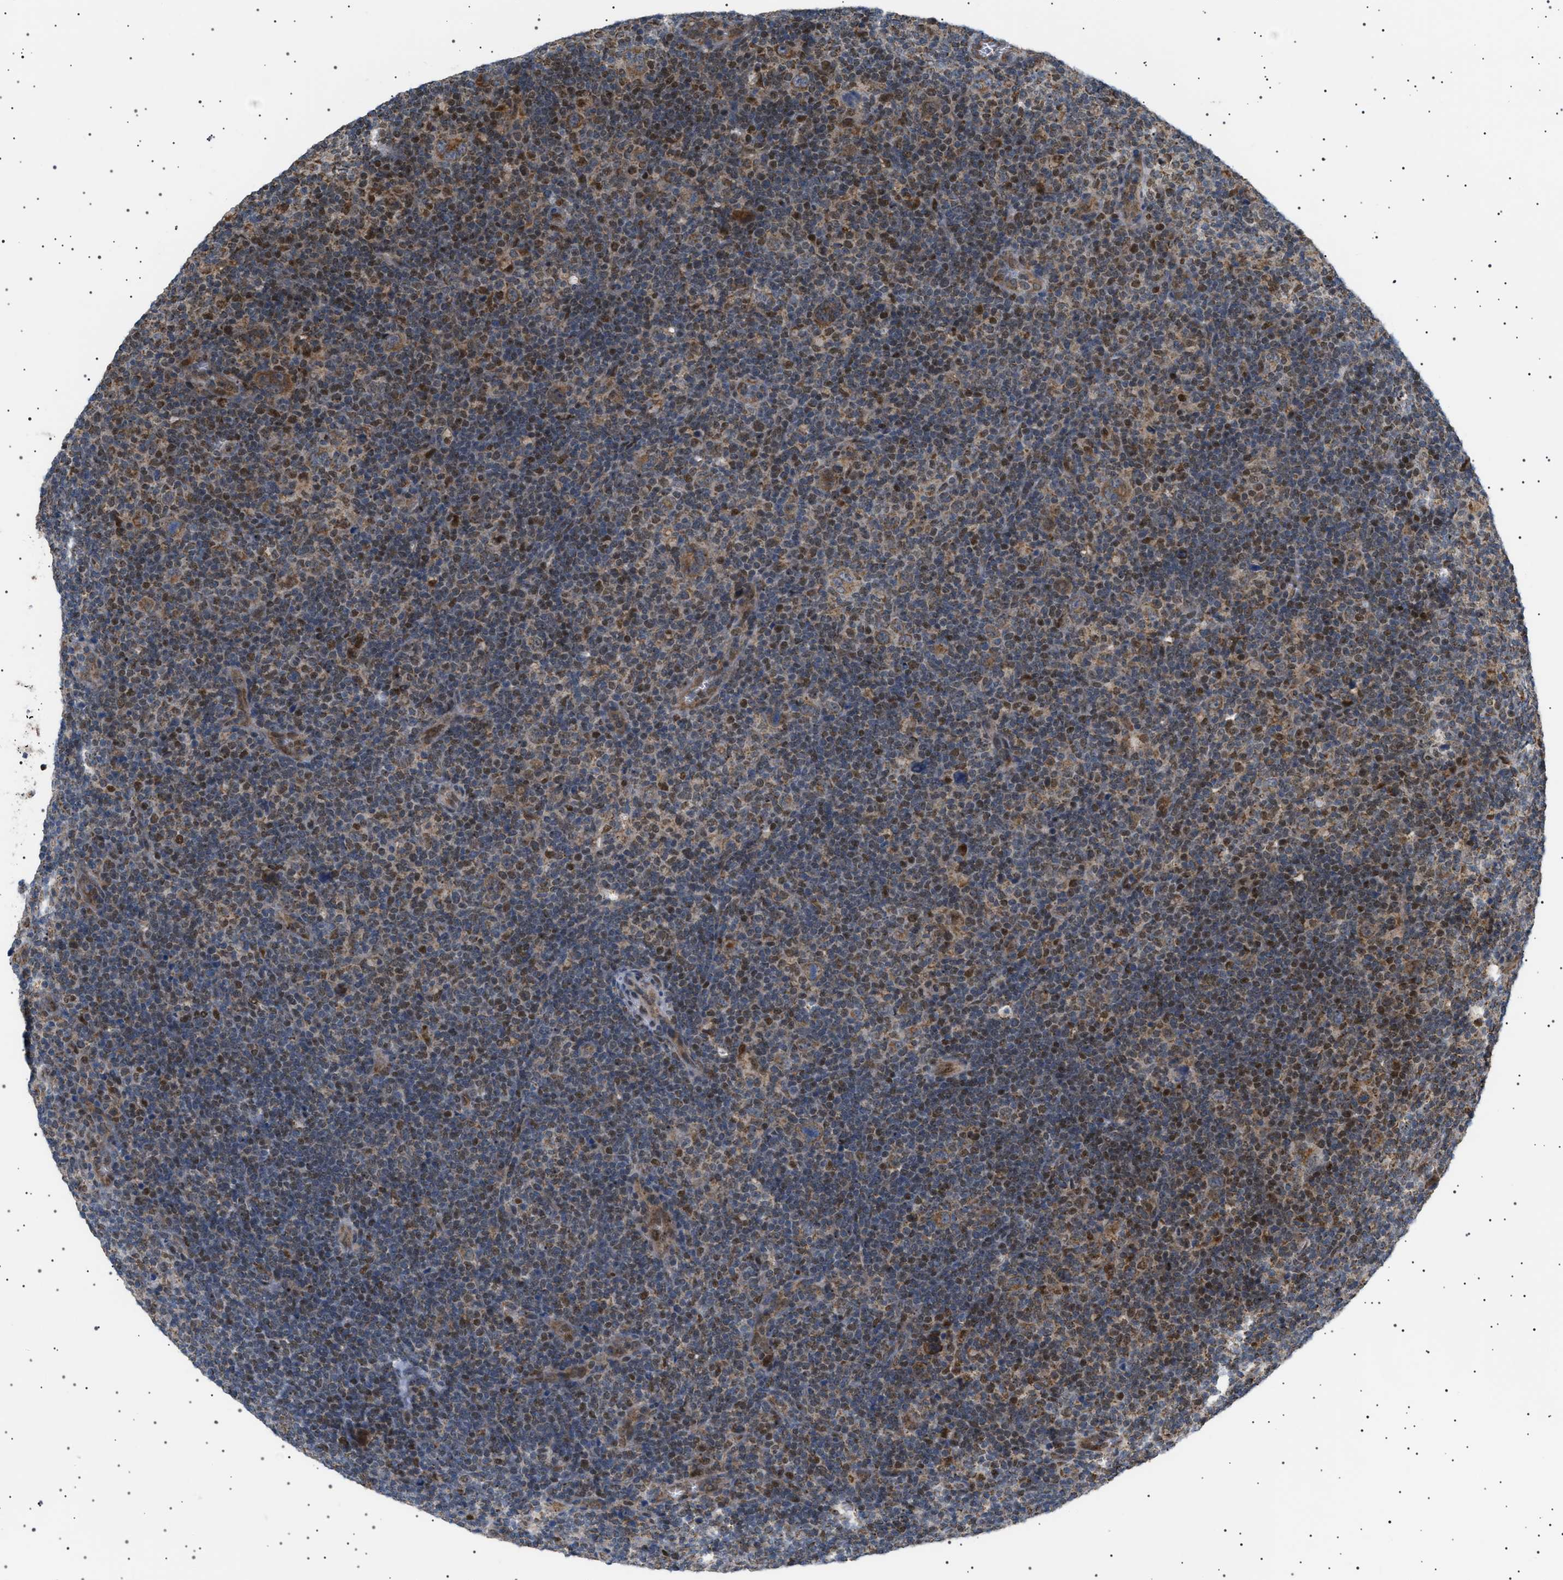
{"staining": {"intensity": "moderate", "quantity": ">75%", "location": "cytoplasmic/membranous,nuclear"}, "tissue": "lymphoma", "cell_type": "Tumor cells", "image_type": "cancer", "snomed": [{"axis": "morphology", "description": "Hodgkin's disease, NOS"}, {"axis": "topography", "description": "Lymph node"}], "caption": "The histopathology image shows immunohistochemical staining of lymphoma. There is moderate cytoplasmic/membranous and nuclear staining is seen in about >75% of tumor cells.", "gene": "MELK", "patient": {"sex": "female", "age": 57}}